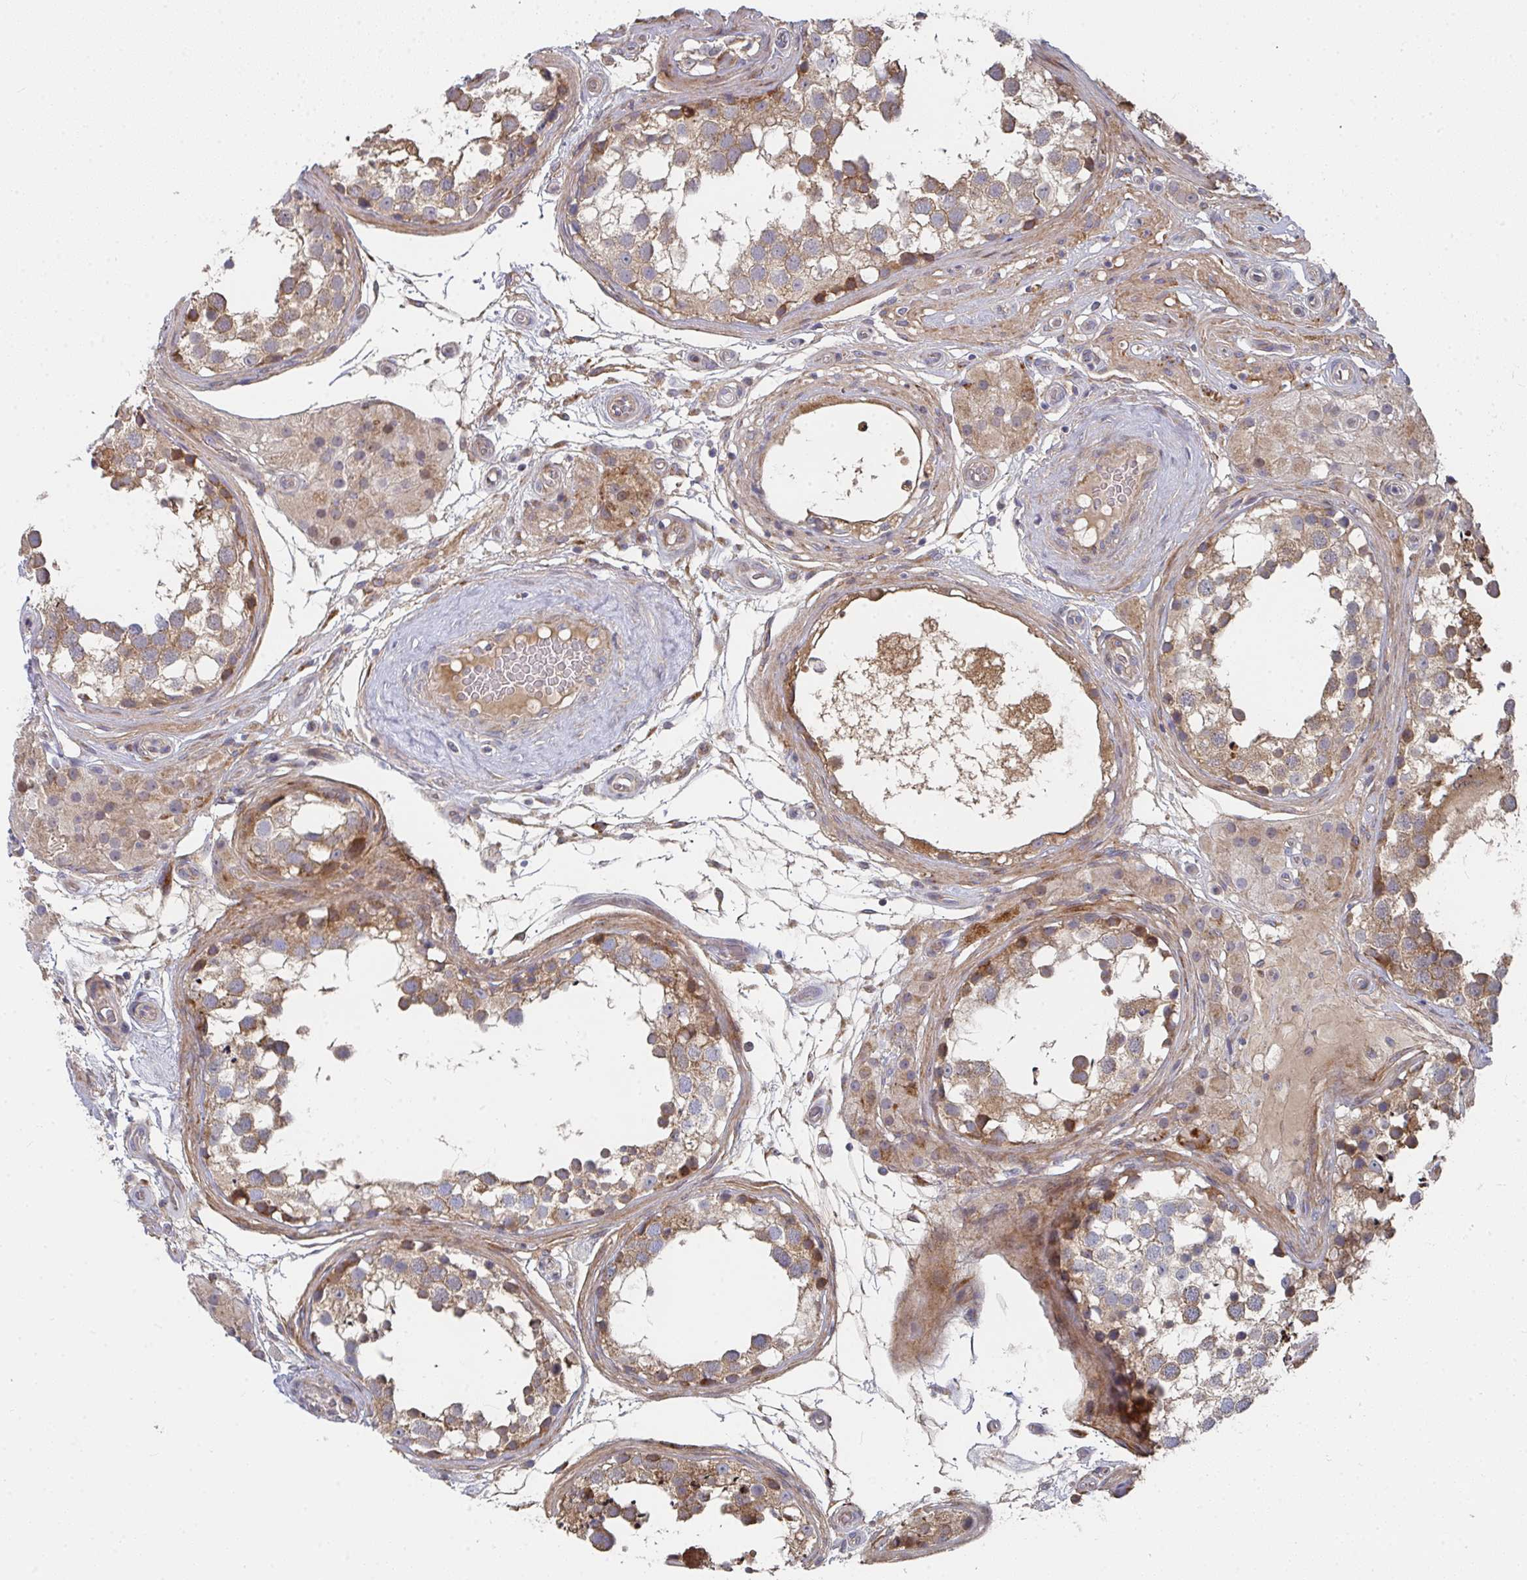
{"staining": {"intensity": "moderate", "quantity": ">75%", "location": "cytoplasmic/membranous"}, "tissue": "testis", "cell_type": "Cells in seminiferous ducts", "image_type": "normal", "snomed": [{"axis": "morphology", "description": "Normal tissue, NOS"}, {"axis": "morphology", "description": "Seminoma, NOS"}, {"axis": "topography", "description": "Testis"}], "caption": "Protein expression analysis of benign testis shows moderate cytoplasmic/membranous expression in approximately >75% of cells in seminiferous ducts.", "gene": "RHEBL1", "patient": {"sex": "male", "age": 65}}